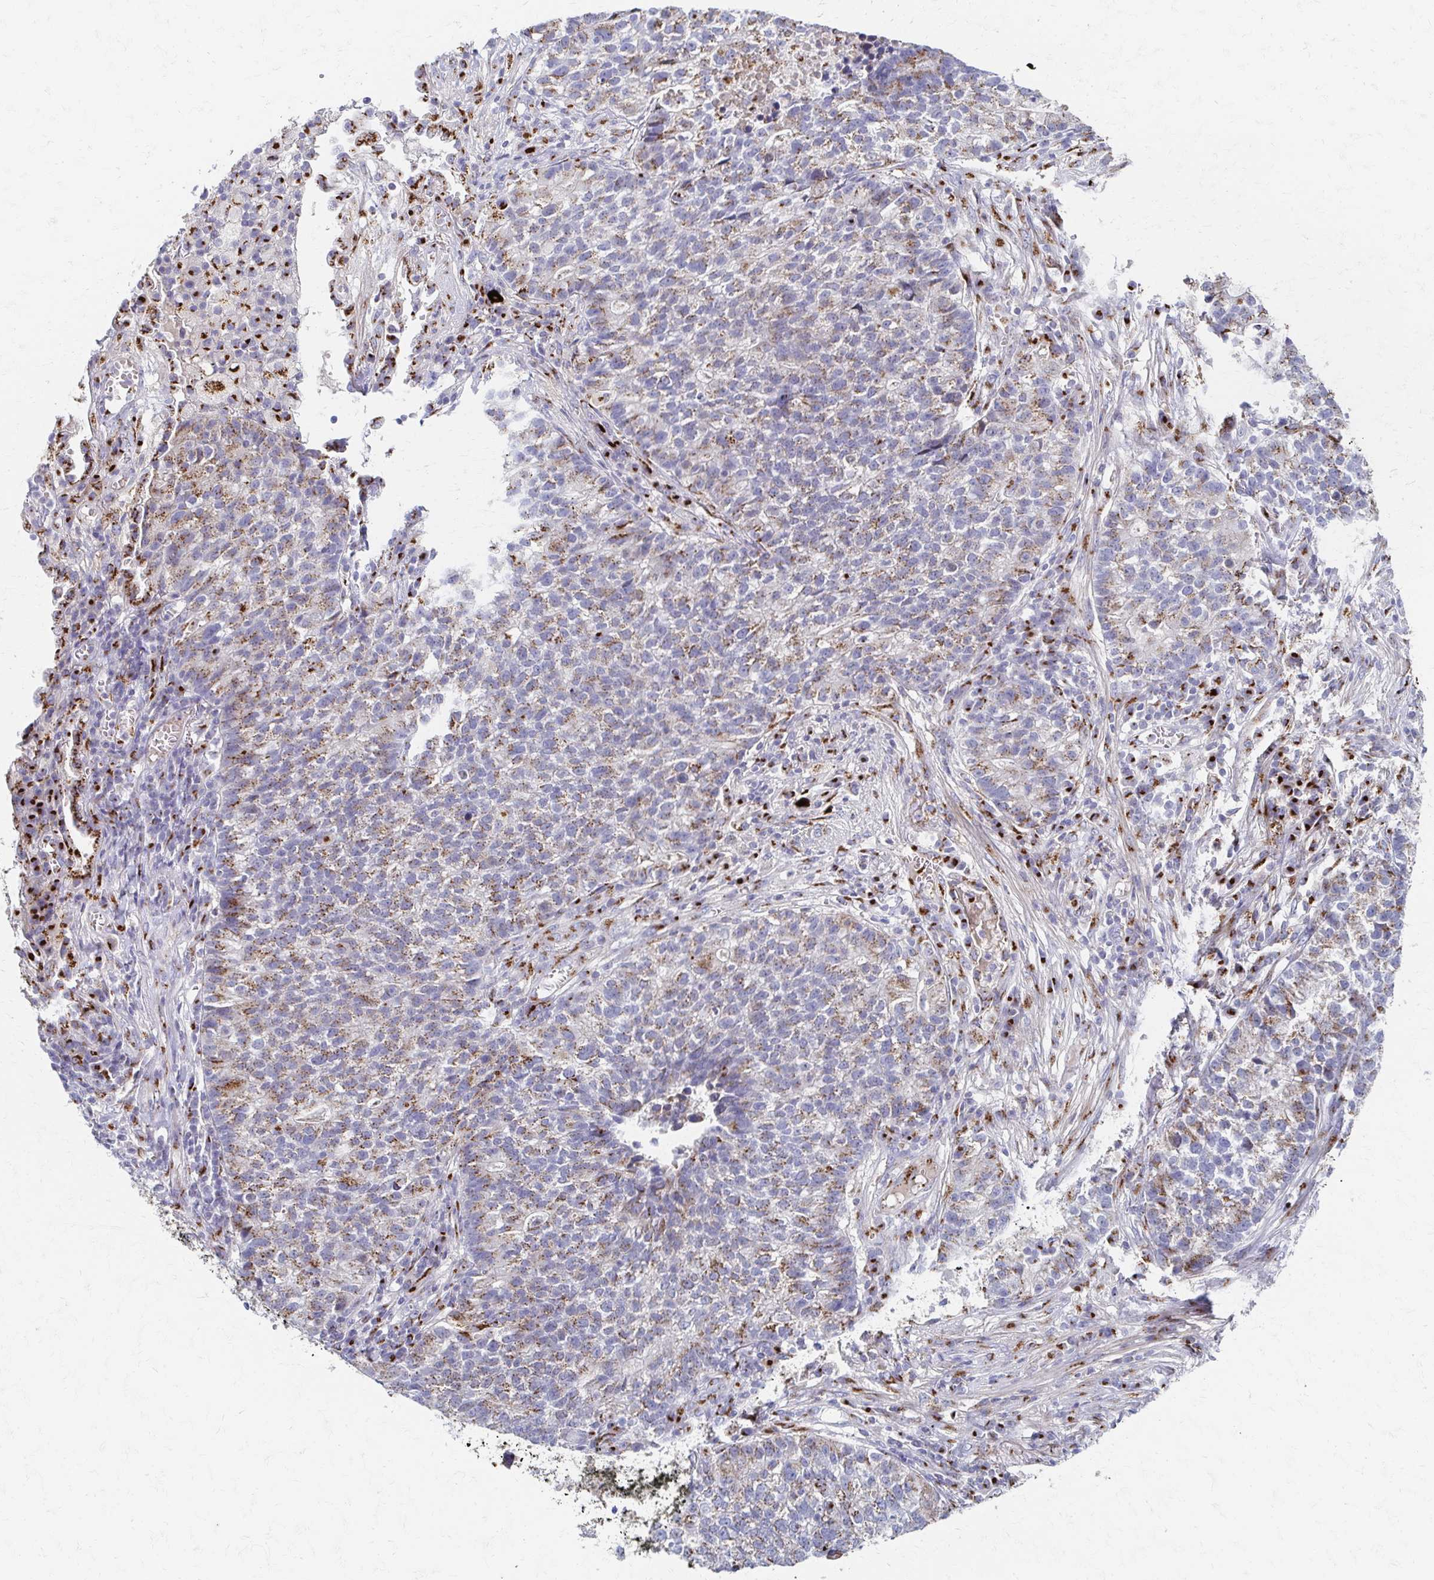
{"staining": {"intensity": "weak", "quantity": ">75%", "location": "cytoplasmic/membranous"}, "tissue": "lung cancer", "cell_type": "Tumor cells", "image_type": "cancer", "snomed": [{"axis": "morphology", "description": "Adenocarcinoma, NOS"}, {"axis": "topography", "description": "Lung"}], "caption": "A micrograph of human lung cancer (adenocarcinoma) stained for a protein shows weak cytoplasmic/membranous brown staining in tumor cells. (Stains: DAB in brown, nuclei in blue, Microscopy: brightfield microscopy at high magnification).", "gene": "TM9SF1", "patient": {"sex": "male", "age": 57}}